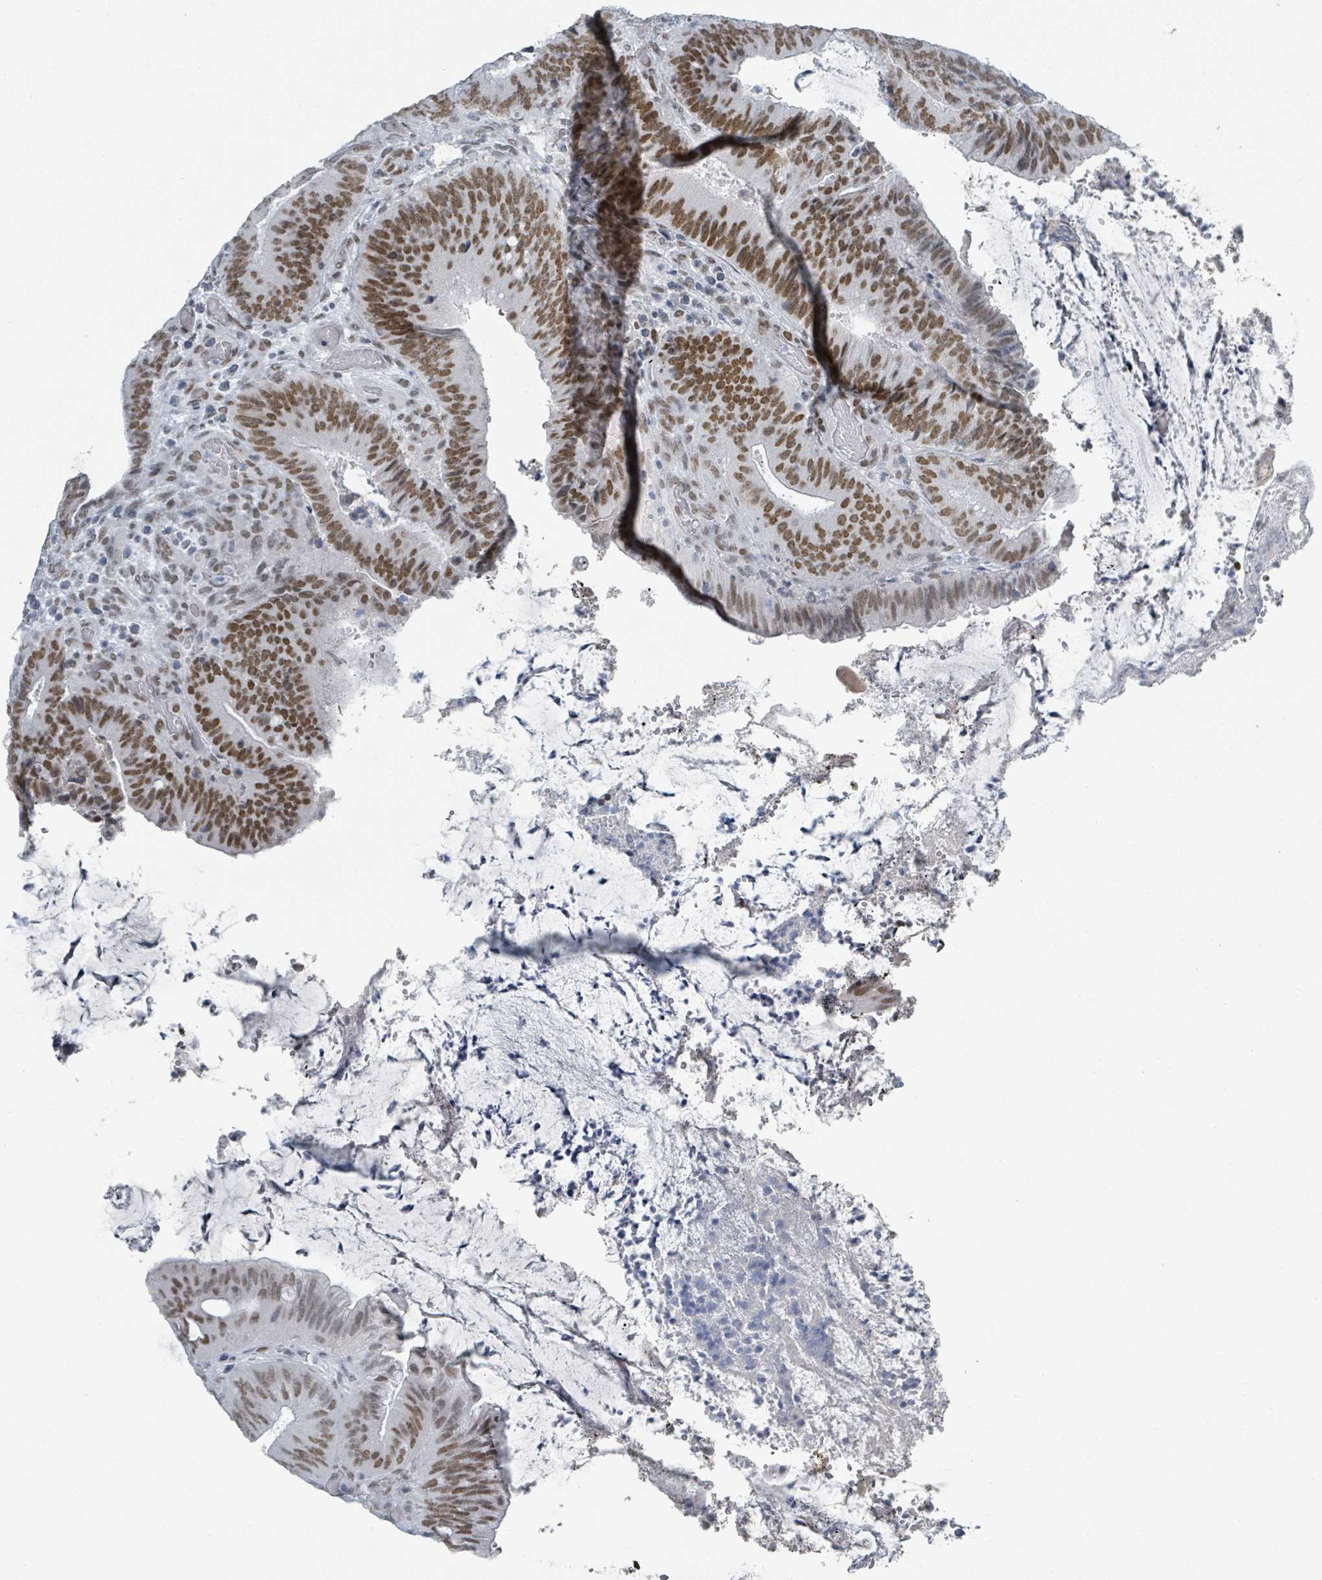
{"staining": {"intensity": "moderate", "quantity": ">75%", "location": "nuclear"}, "tissue": "colorectal cancer", "cell_type": "Tumor cells", "image_type": "cancer", "snomed": [{"axis": "morphology", "description": "Adenocarcinoma, NOS"}, {"axis": "topography", "description": "Colon"}], "caption": "Immunohistochemistry (IHC) (DAB (3,3'-diaminobenzidine)) staining of human colorectal cancer exhibits moderate nuclear protein positivity in approximately >75% of tumor cells. The protein of interest is shown in brown color, while the nuclei are stained blue.", "gene": "EHMT2", "patient": {"sex": "female", "age": 43}}